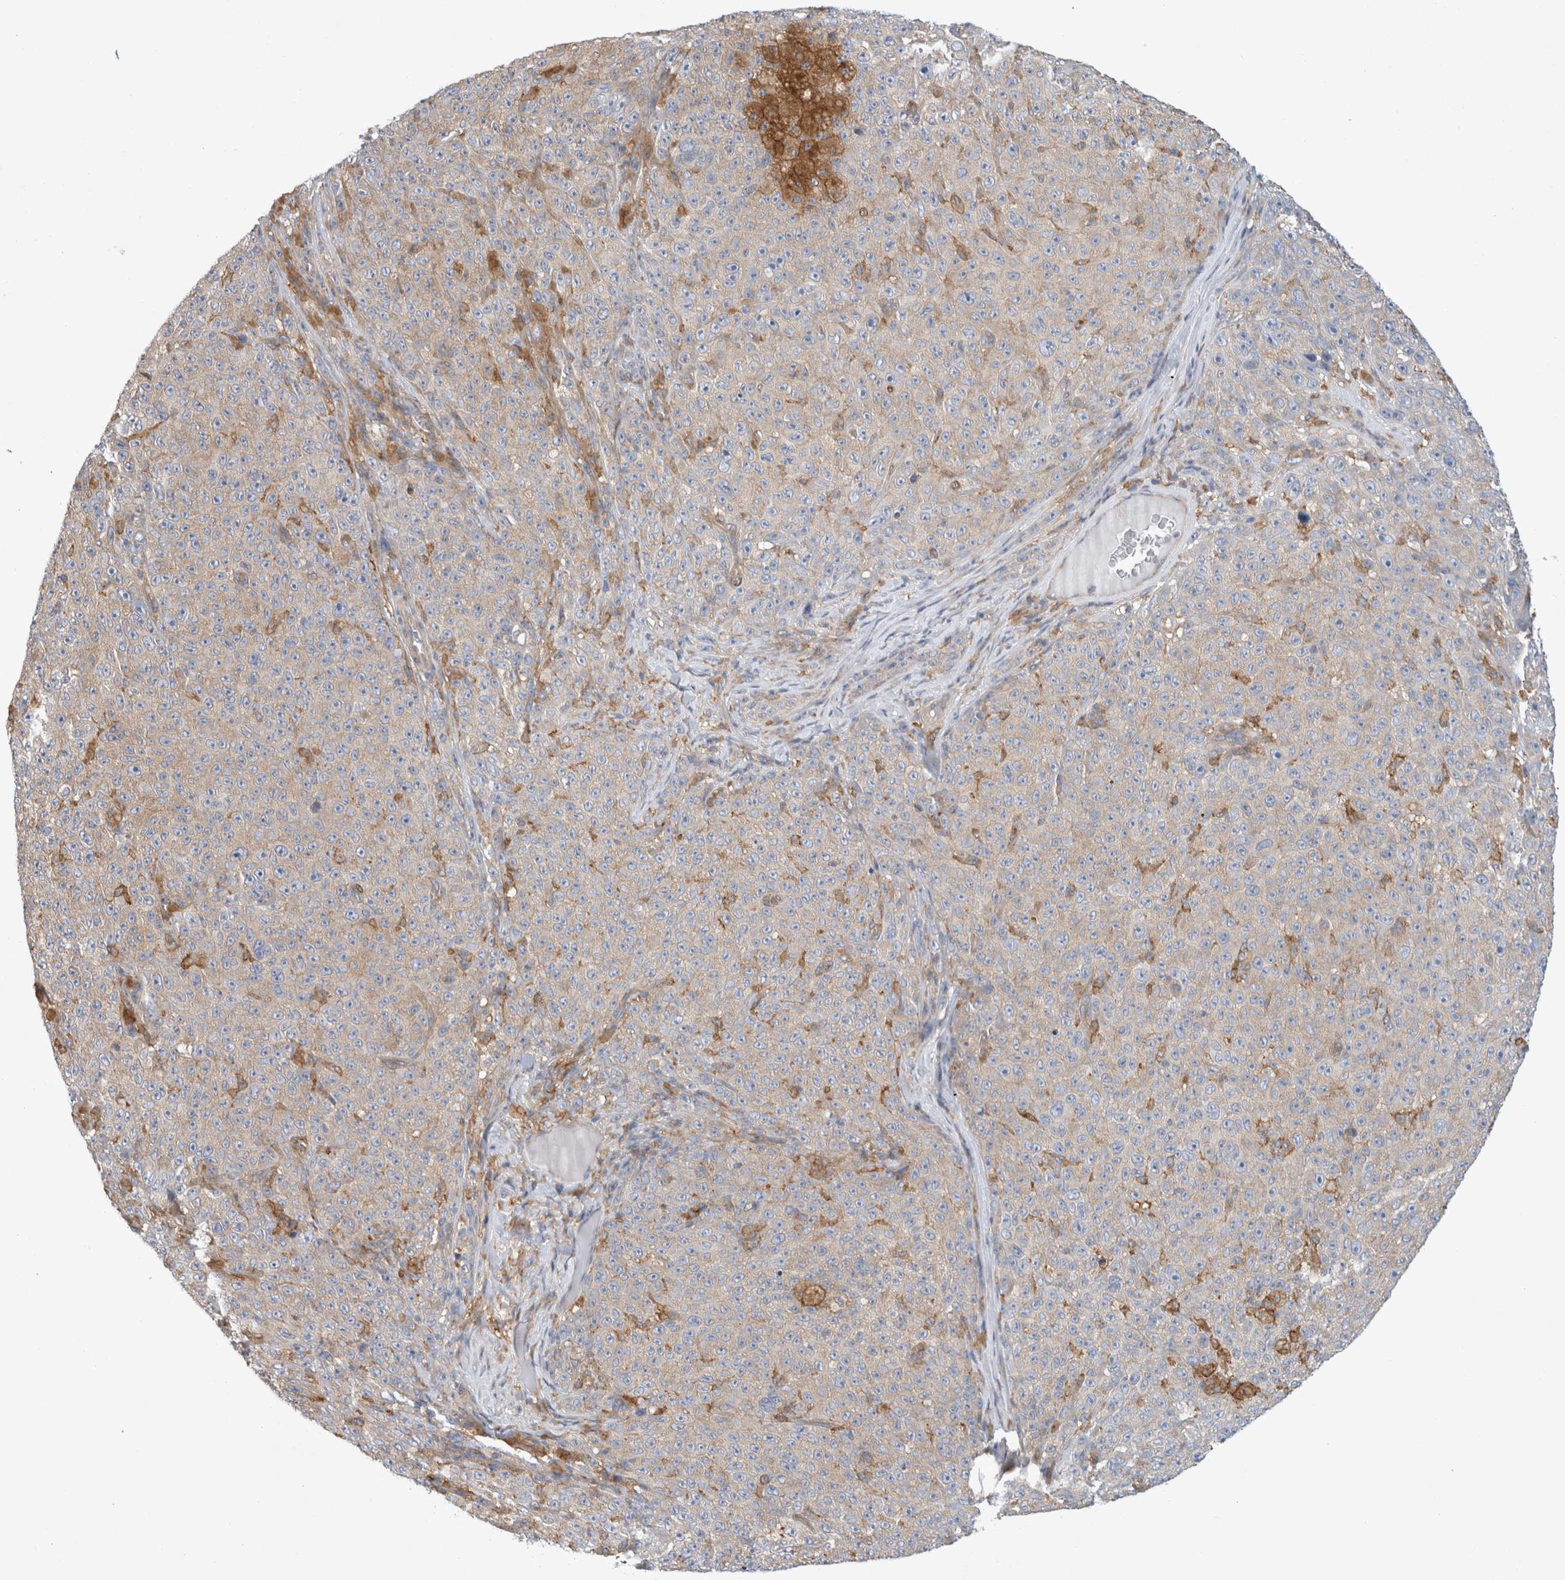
{"staining": {"intensity": "weak", "quantity": "25%-75%", "location": "cytoplasmic/membranous"}, "tissue": "melanoma", "cell_type": "Tumor cells", "image_type": "cancer", "snomed": [{"axis": "morphology", "description": "Malignant melanoma, NOS"}, {"axis": "topography", "description": "Skin"}], "caption": "Immunohistochemical staining of human melanoma displays low levels of weak cytoplasmic/membranous staining in about 25%-75% of tumor cells.", "gene": "CDCA7L", "patient": {"sex": "female", "age": 82}}